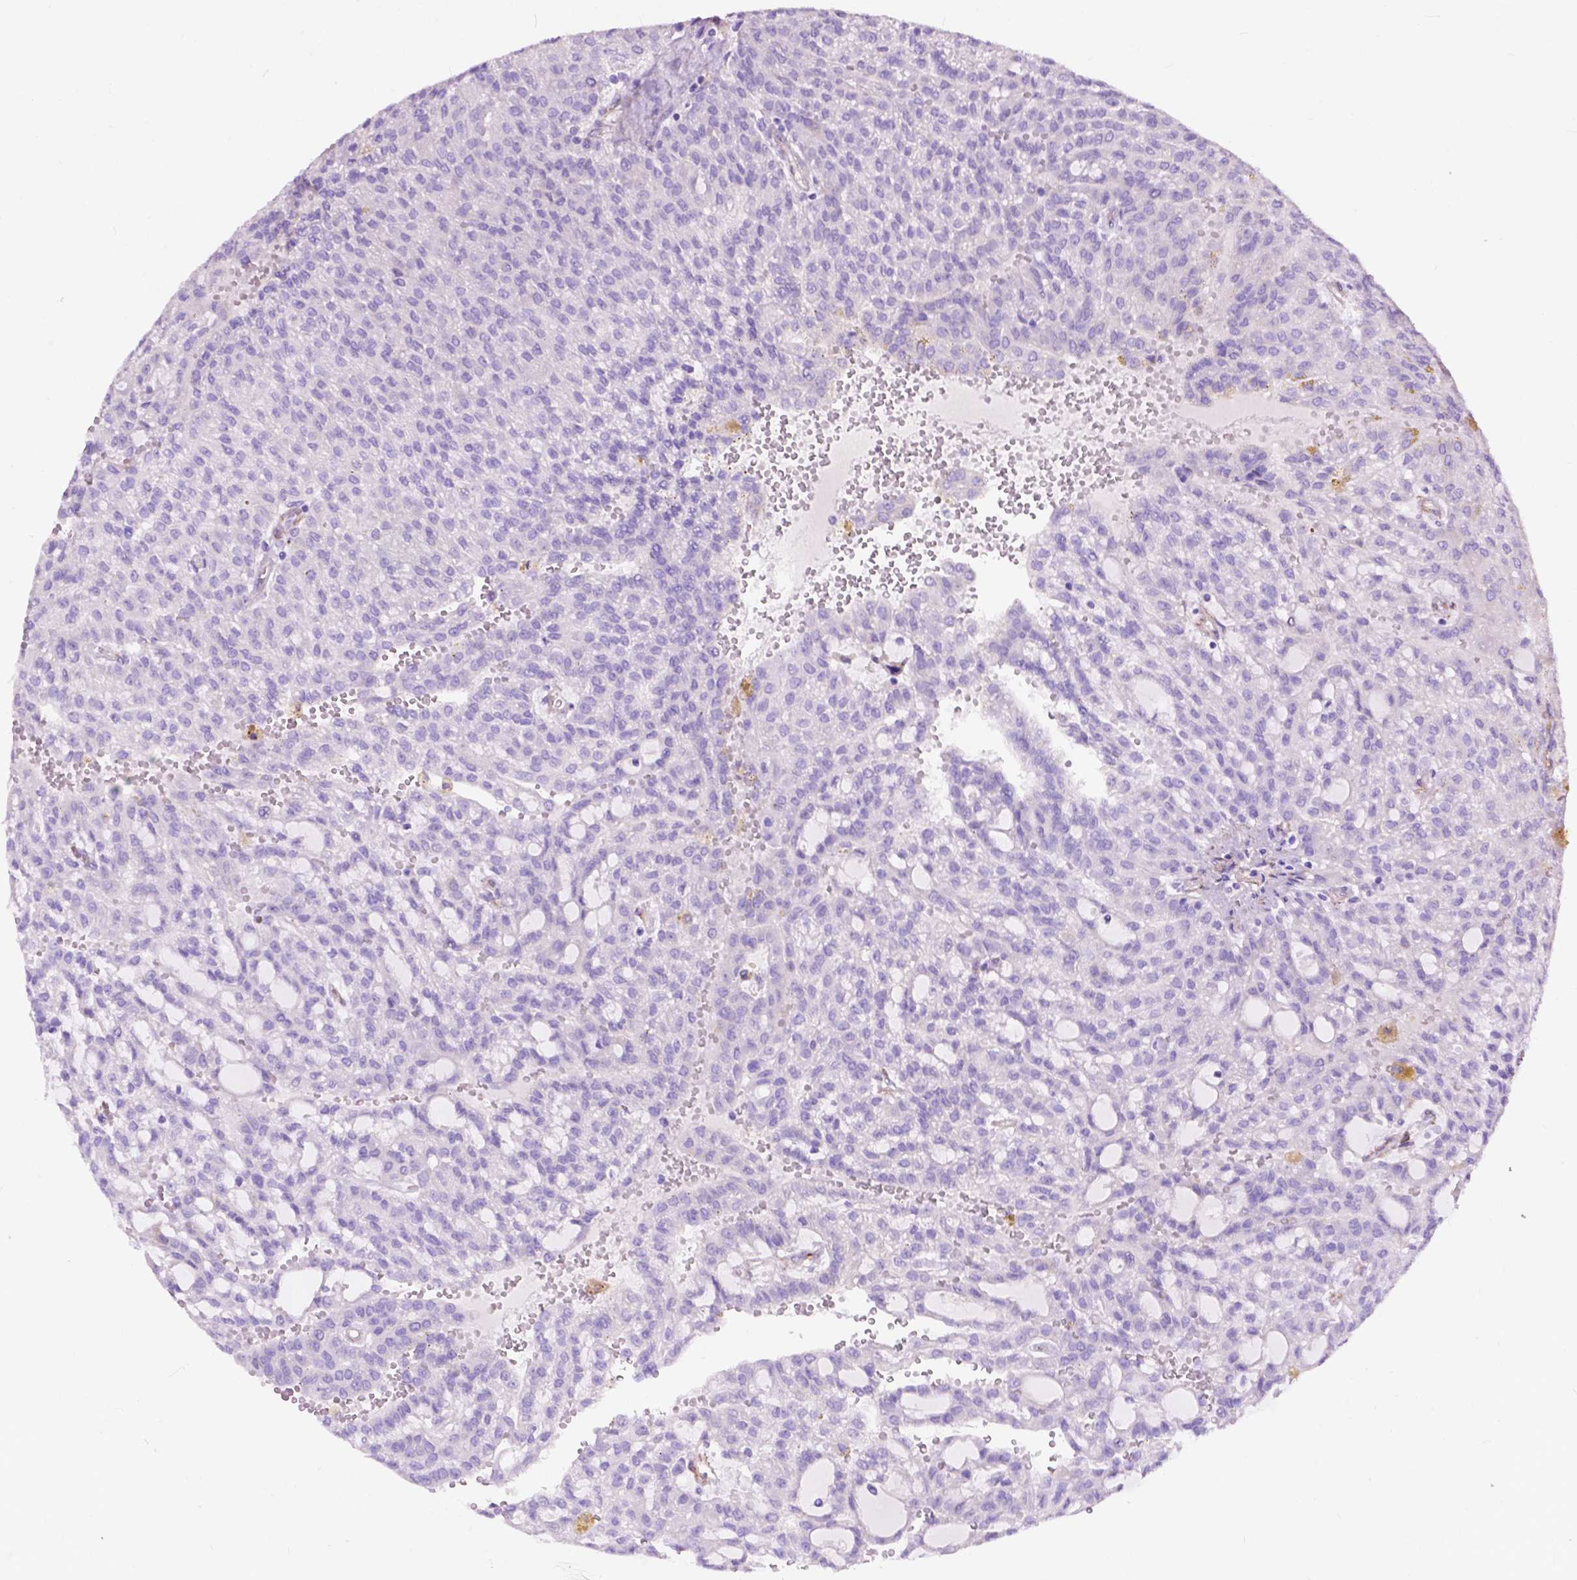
{"staining": {"intensity": "negative", "quantity": "none", "location": "none"}, "tissue": "renal cancer", "cell_type": "Tumor cells", "image_type": "cancer", "snomed": [{"axis": "morphology", "description": "Adenocarcinoma, NOS"}, {"axis": "topography", "description": "Kidney"}], "caption": "Histopathology image shows no protein positivity in tumor cells of renal cancer tissue.", "gene": "PCDHA12", "patient": {"sex": "male", "age": 63}}